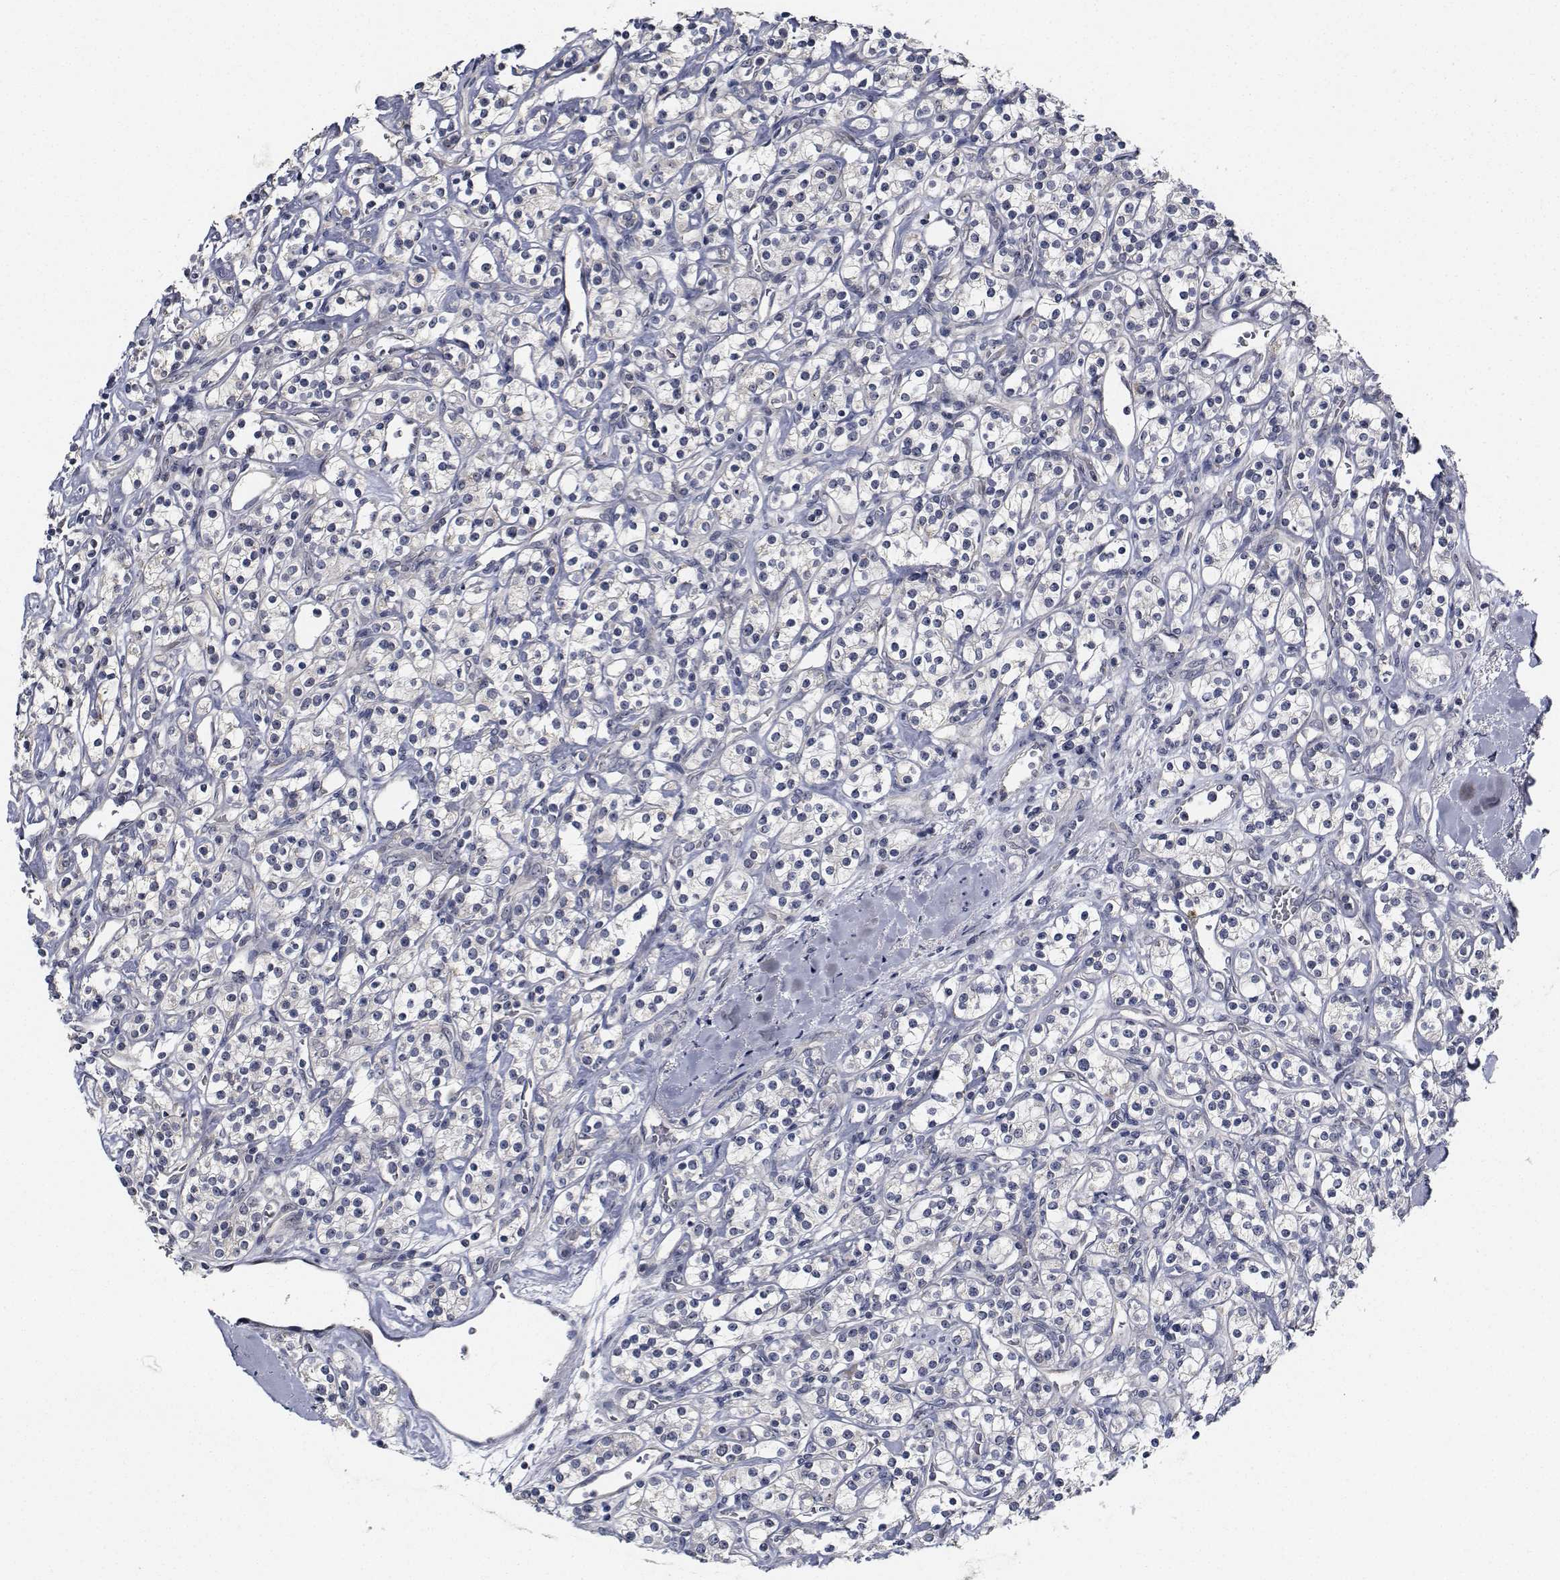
{"staining": {"intensity": "negative", "quantity": "none", "location": "none"}, "tissue": "renal cancer", "cell_type": "Tumor cells", "image_type": "cancer", "snomed": [{"axis": "morphology", "description": "Adenocarcinoma, NOS"}, {"axis": "topography", "description": "Kidney"}], "caption": "This is a photomicrograph of immunohistochemistry (IHC) staining of renal cancer (adenocarcinoma), which shows no expression in tumor cells.", "gene": "NVL", "patient": {"sex": "male", "age": 77}}